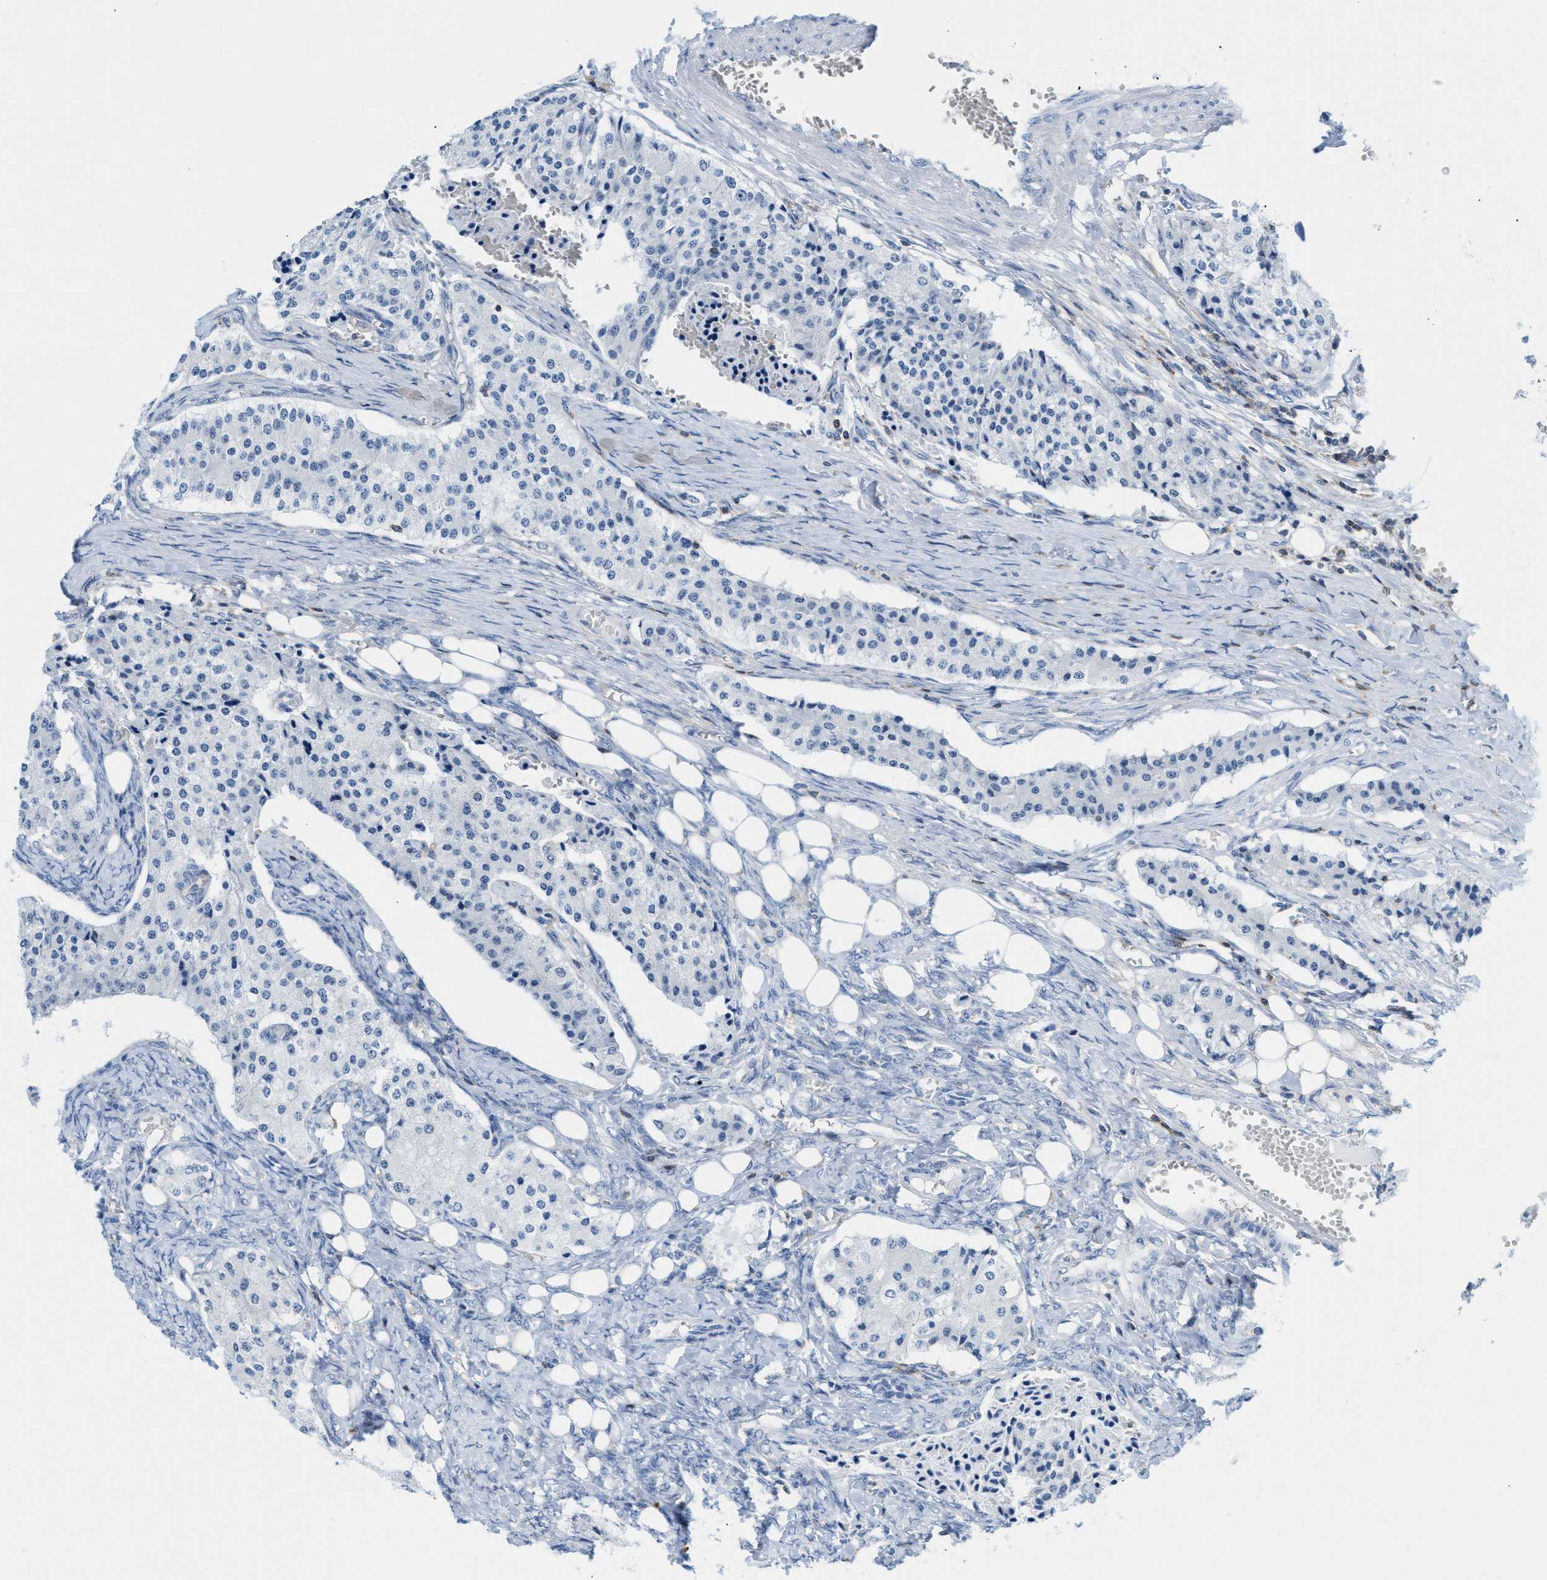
{"staining": {"intensity": "negative", "quantity": "none", "location": "none"}, "tissue": "carcinoid", "cell_type": "Tumor cells", "image_type": "cancer", "snomed": [{"axis": "morphology", "description": "Carcinoid, malignant, NOS"}, {"axis": "topography", "description": "Colon"}], "caption": "The micrograph exhibits no significant positivity in tumor cells of carcinoid.", "gene": "IL16", "patient": {"sex": "female", "age": 52}}